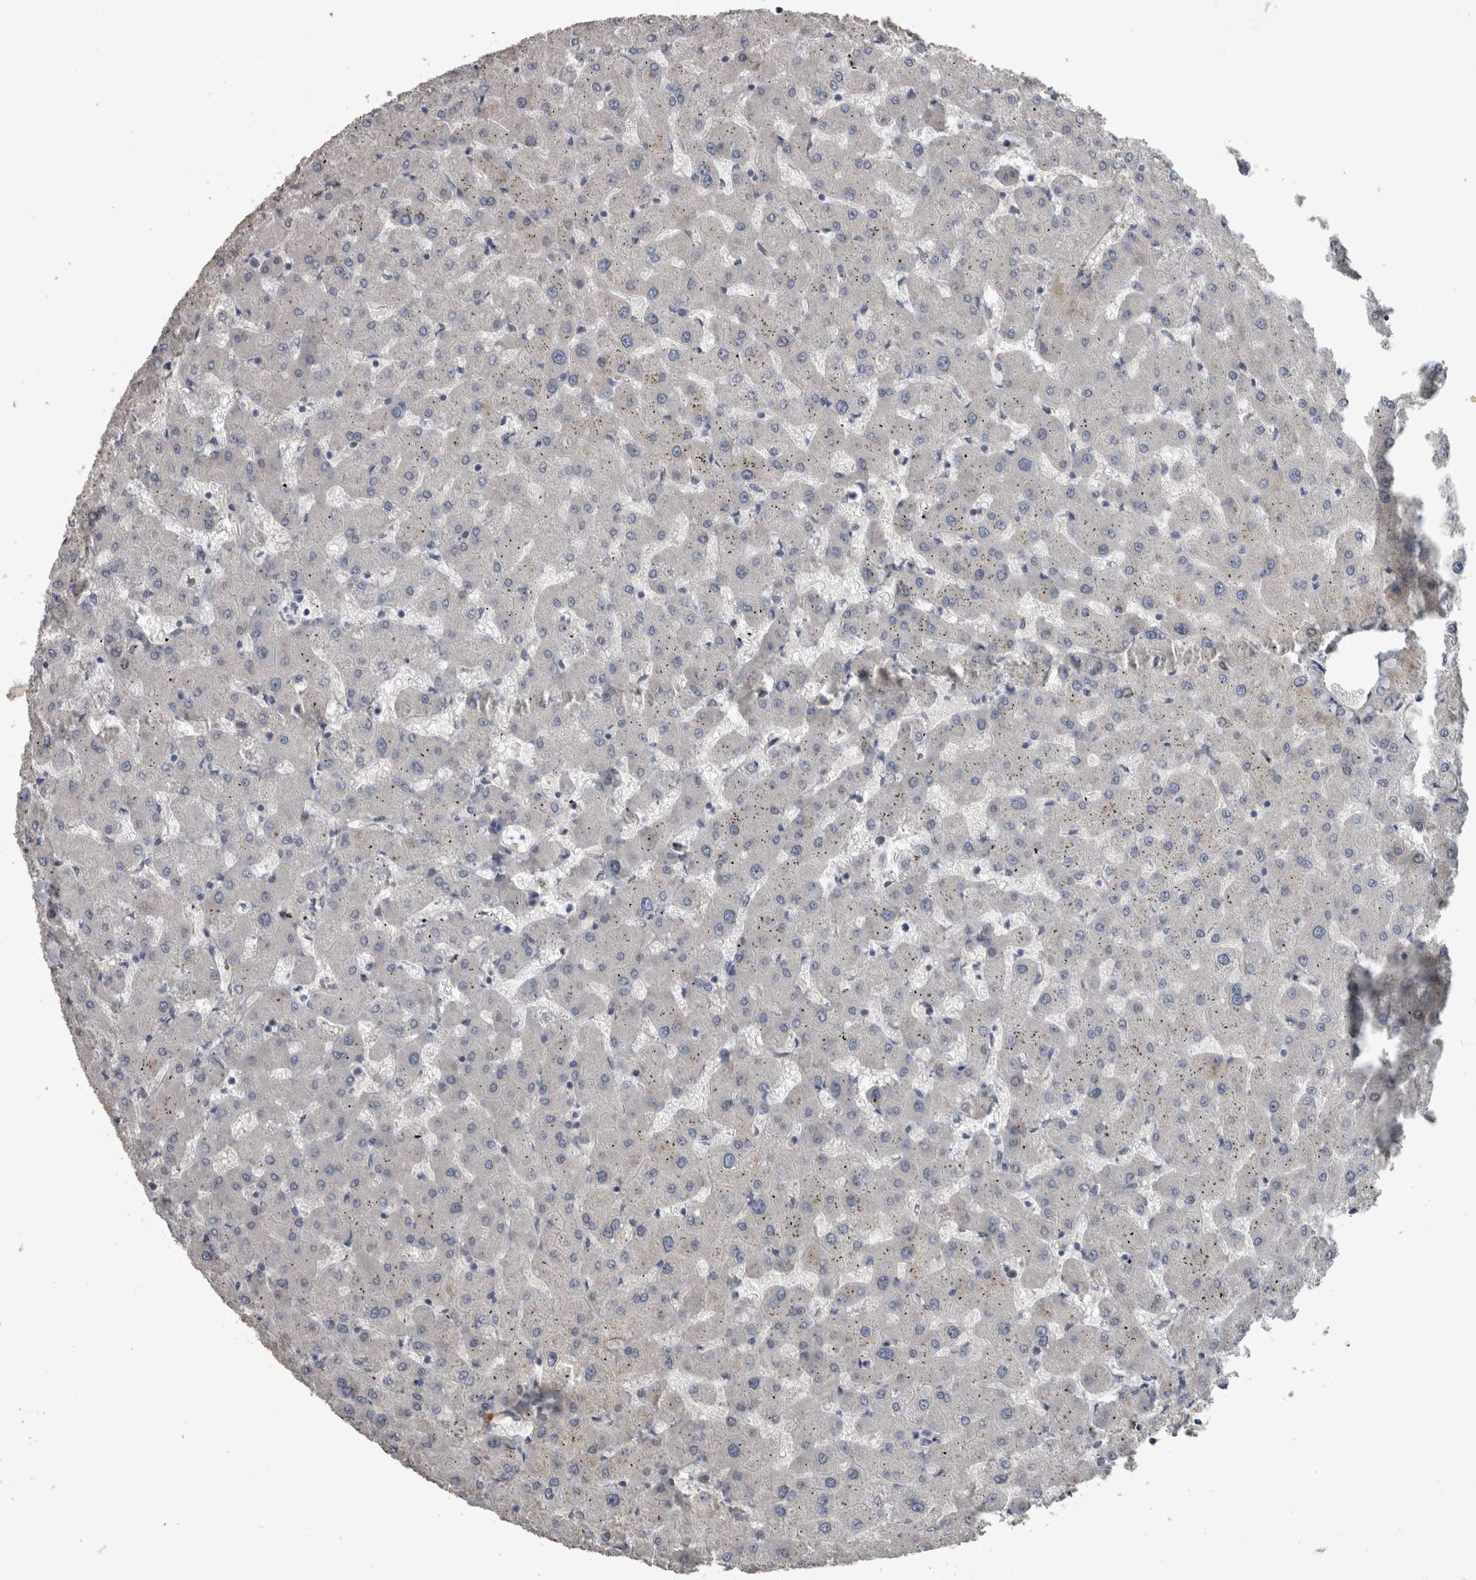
{"staining": {"intensity": "negative", "quantity": "none", "location": "none"}, "tissue": "liver", "cell_type": "Cholangiocytes", "image_type": "normal", "snomed": [{"axis": "morphology", "description": "Normal tissue, NOS"}, {"axis": "topography", "description": "Liver"}], "caption": "Human liver stained for a protein using immunohistochemistry (IHC) displays no staining in cholangiocytes.", "gene": "EFEMP2", "patient": {"sex": "female", "age": 63}}